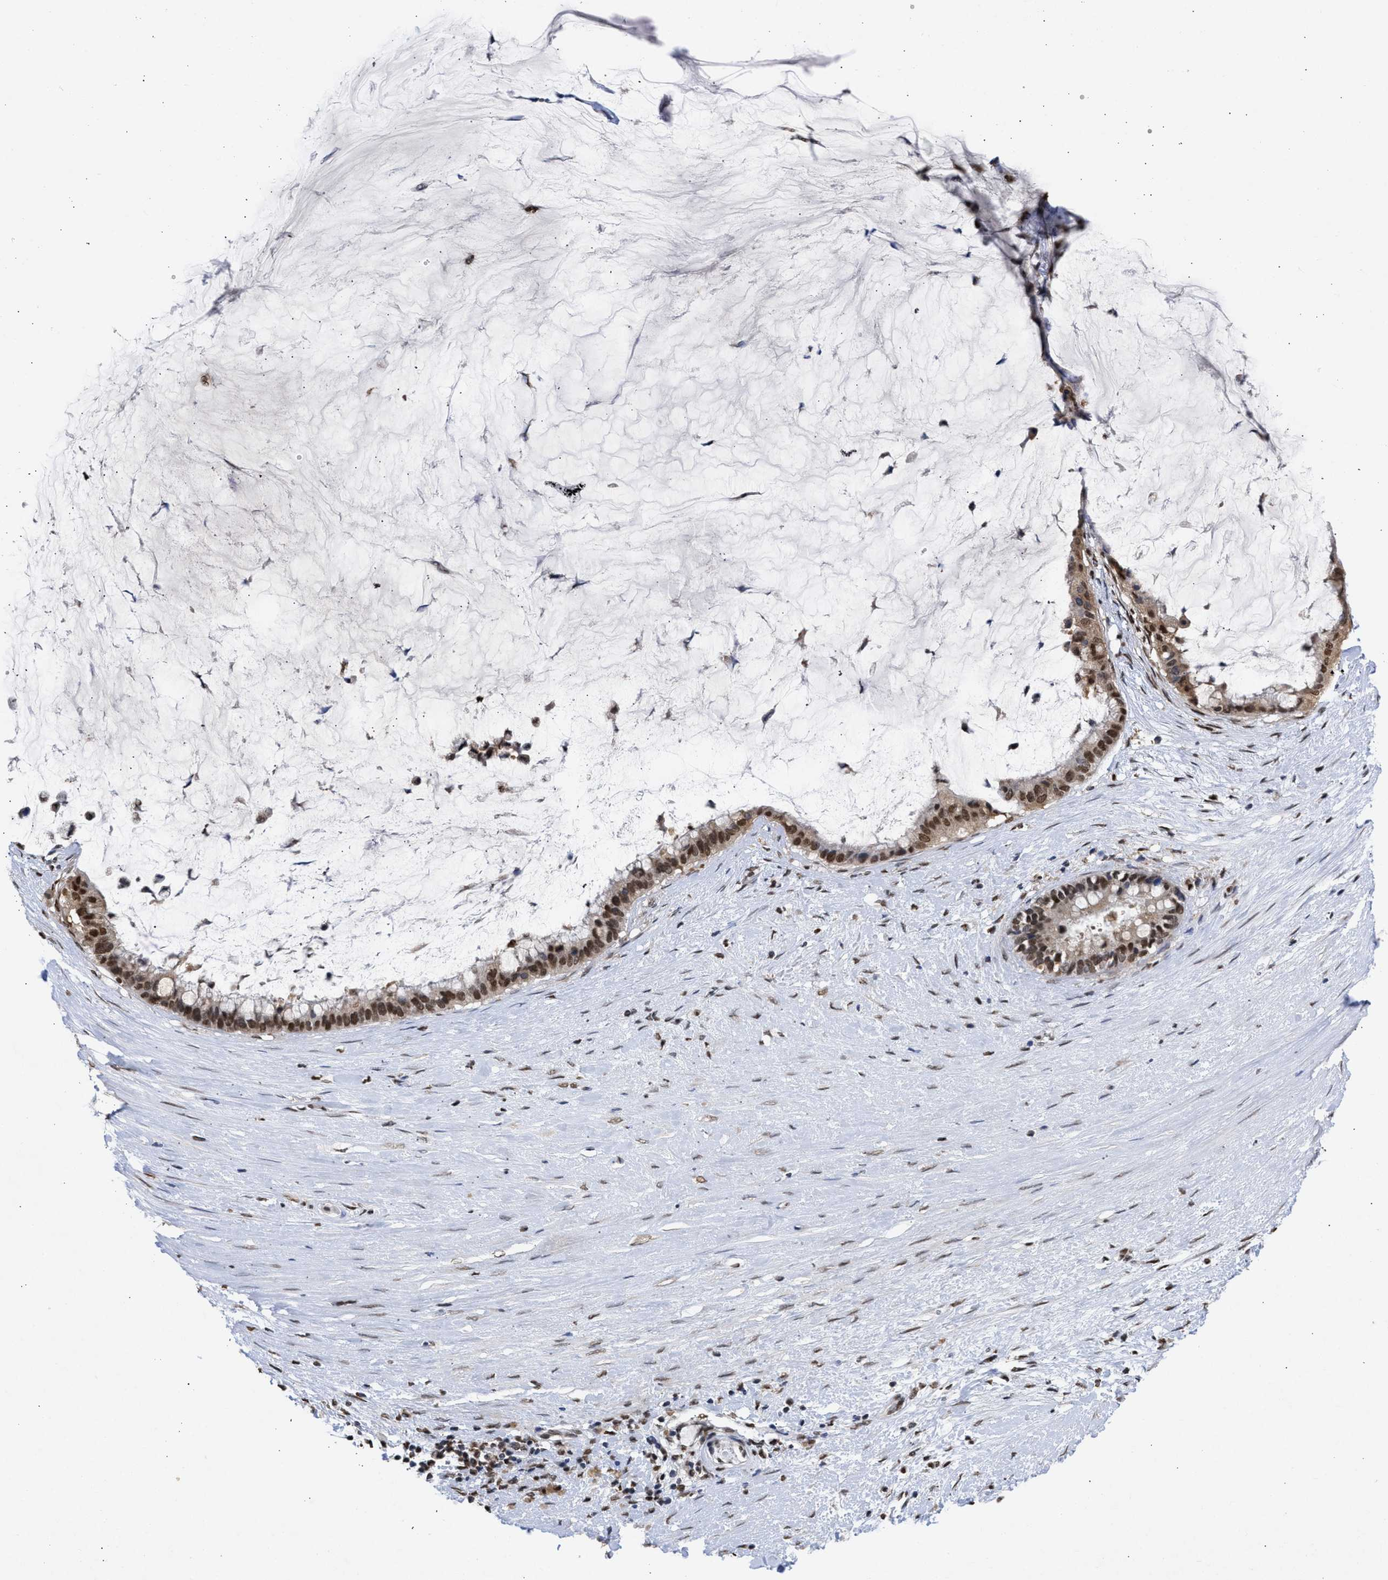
{"staining": {"intensity": "strong", "quantity": ">75%", "location": "cytoplasmic/membranous,nuclear"}, "tissue": "pancreatic cancer", "cell_type": "Tumor cells", "image_type": "cancer", "snomed": [{"axis": "morphology", "description": "Adenocarcinoma, NOS"}, {"axis": "topography", "description": "Pancreas"}], "caption": "Pancreatic cancer (adenocarcinoma) stained with a brown dye shows strong cytoplasmic/membranous and nuclear positive expression in about >75% of tumor cells.", "gene": "NUP35", "patient": {"sex": "male", "age": 41}}